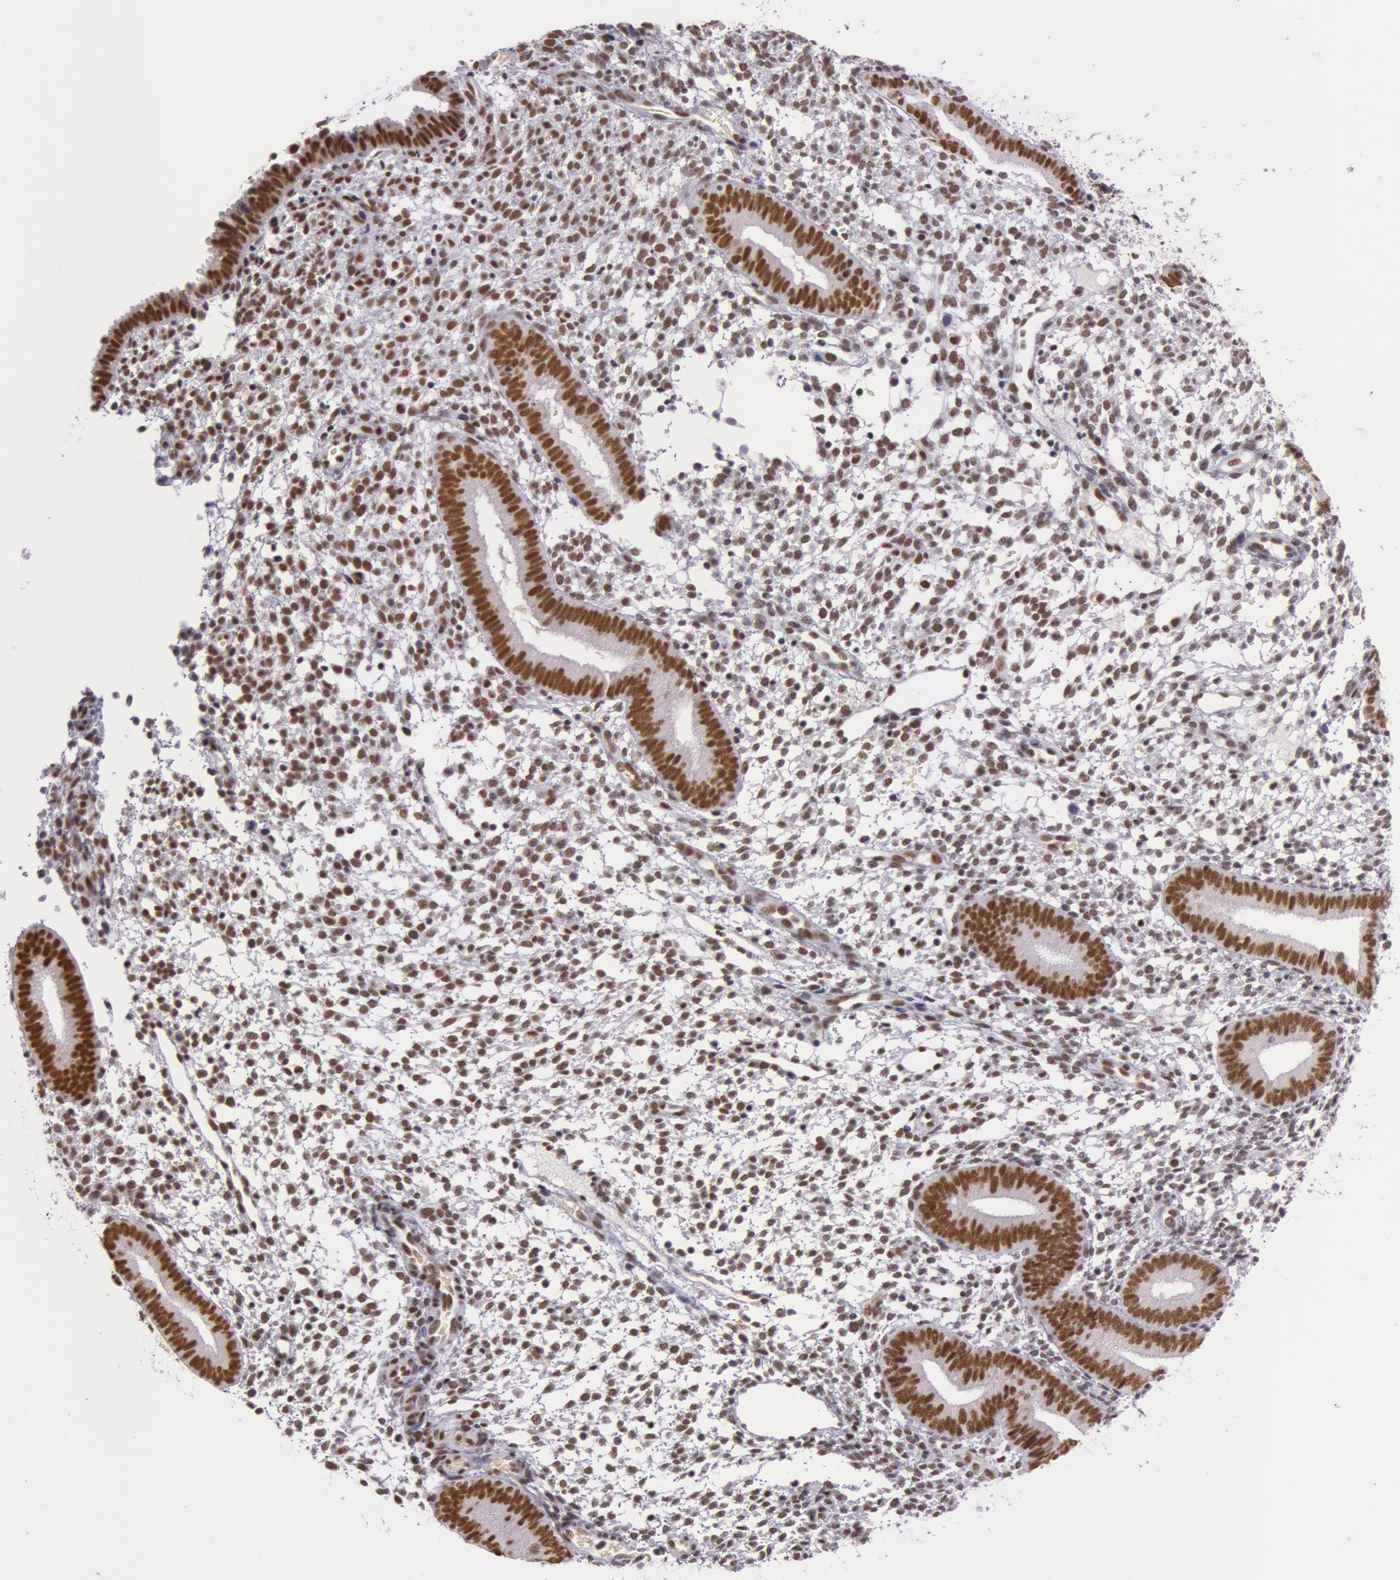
{"staining": {"intensity": "moderate", "quantity": "25%-75%", "location": "nuclear"}, "tissue": "endometrium", "cell_type": "Cells in endometrial stroma", "image_type": "normal", "snomed": [{"axis": "morphology", "description": "Normal tissue, NOS"}, {"axis": "topography", "description": "Endometrium"}], "caption": "This is an image of immunohistochemistry (IHC) staining of unremarkable endometrium, which shows moderate staining in the nuclear of cells in endometrial stroma.", "gene": "NBN", "patient": {"sex": "female", "age": 35}}